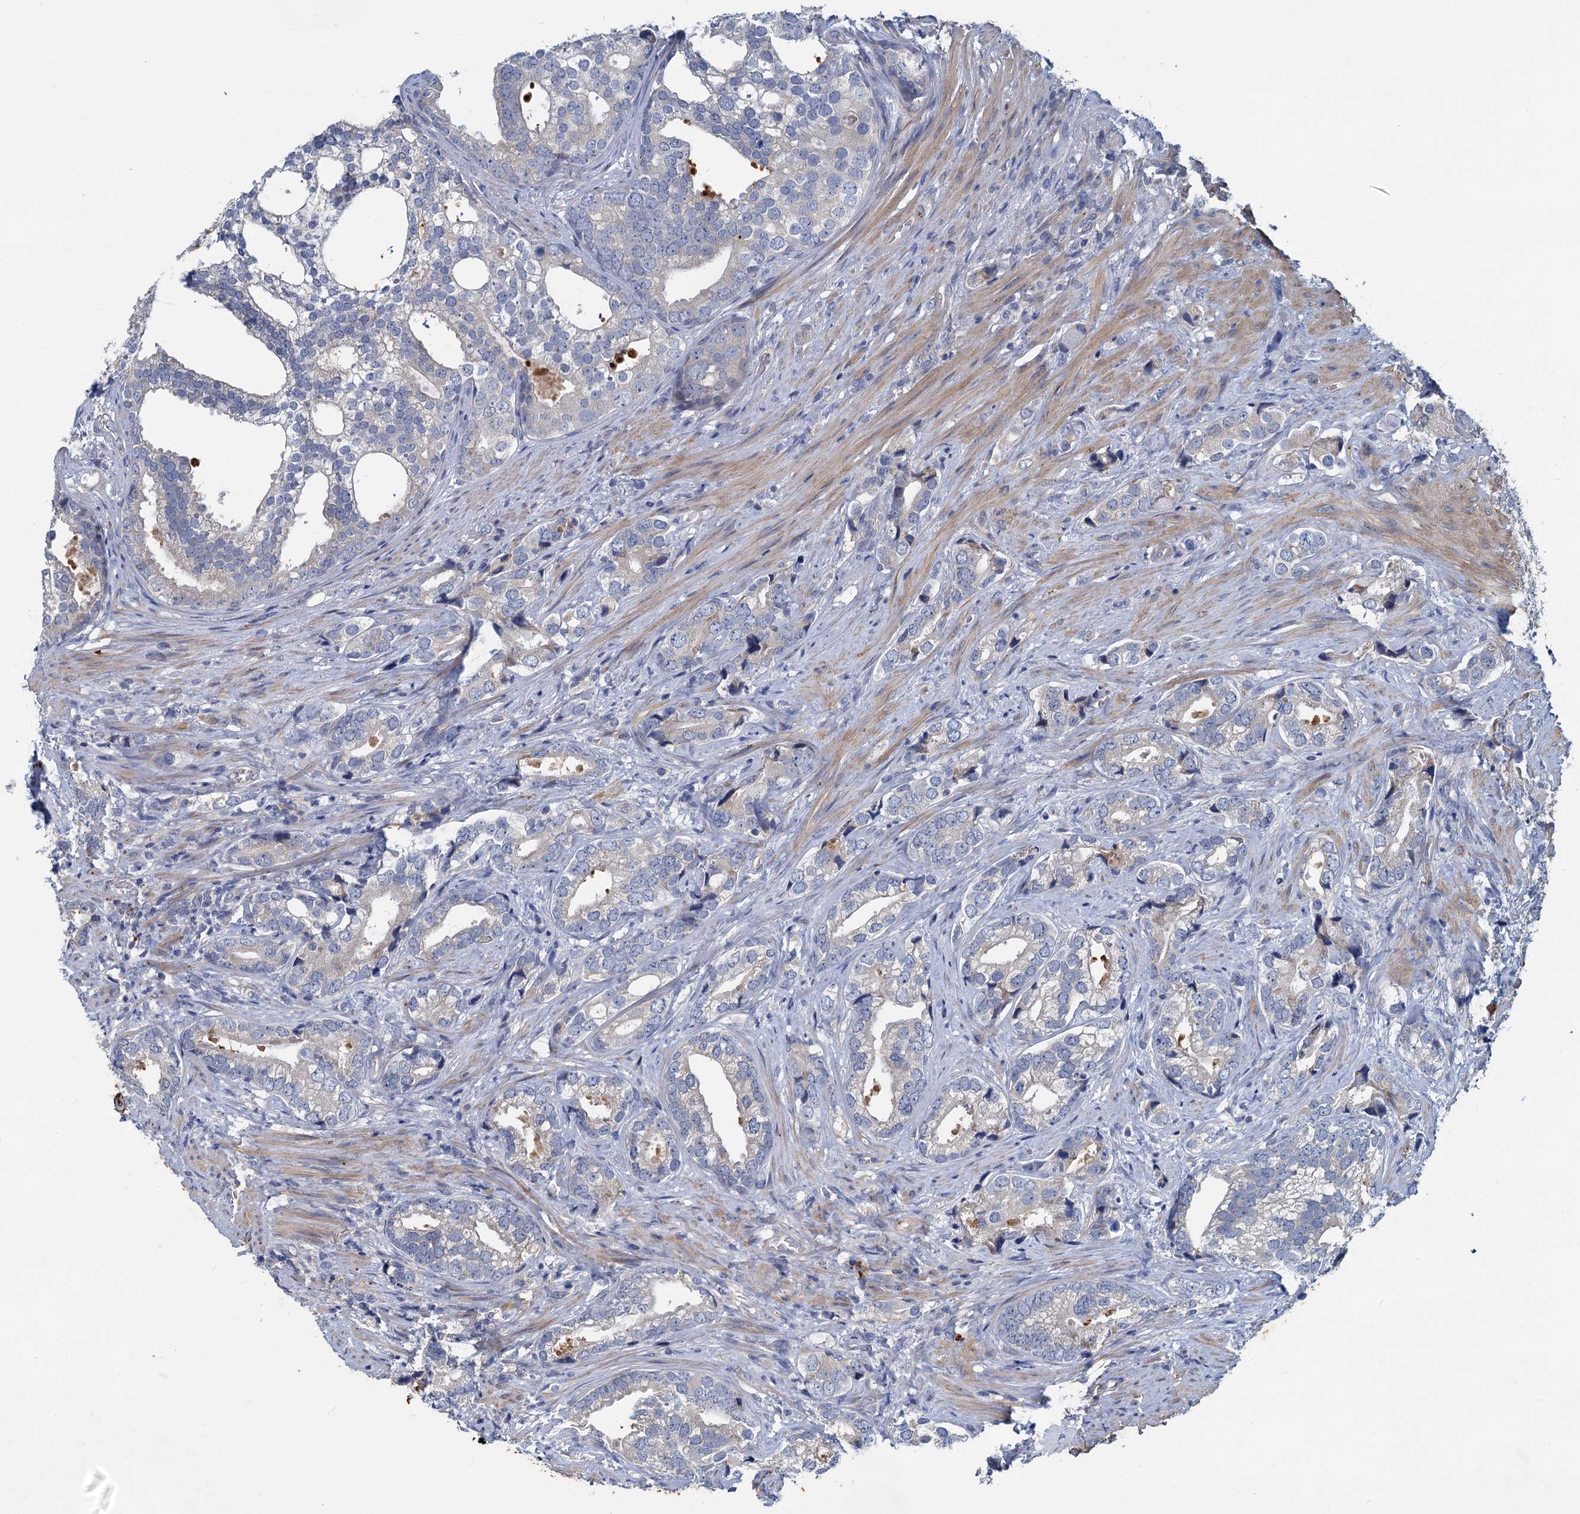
{"staining": {"intensity": "negative", "quantity": "none", "location": "none"}, "tissue": "prostate cancer", "cell_type": "Tumor cells", "image_type": "cancer", "snomed": [{"axis": "morphology", "description": "Adenocarcinoma, High grade"}, {"axis": "topography", "description": "Prostate"}], "caption": "Tumor cells are negative for protein expression in human prostate cancer.", "gene": "SLC2A7", "patient": {"sex": "male", "age": 75}}